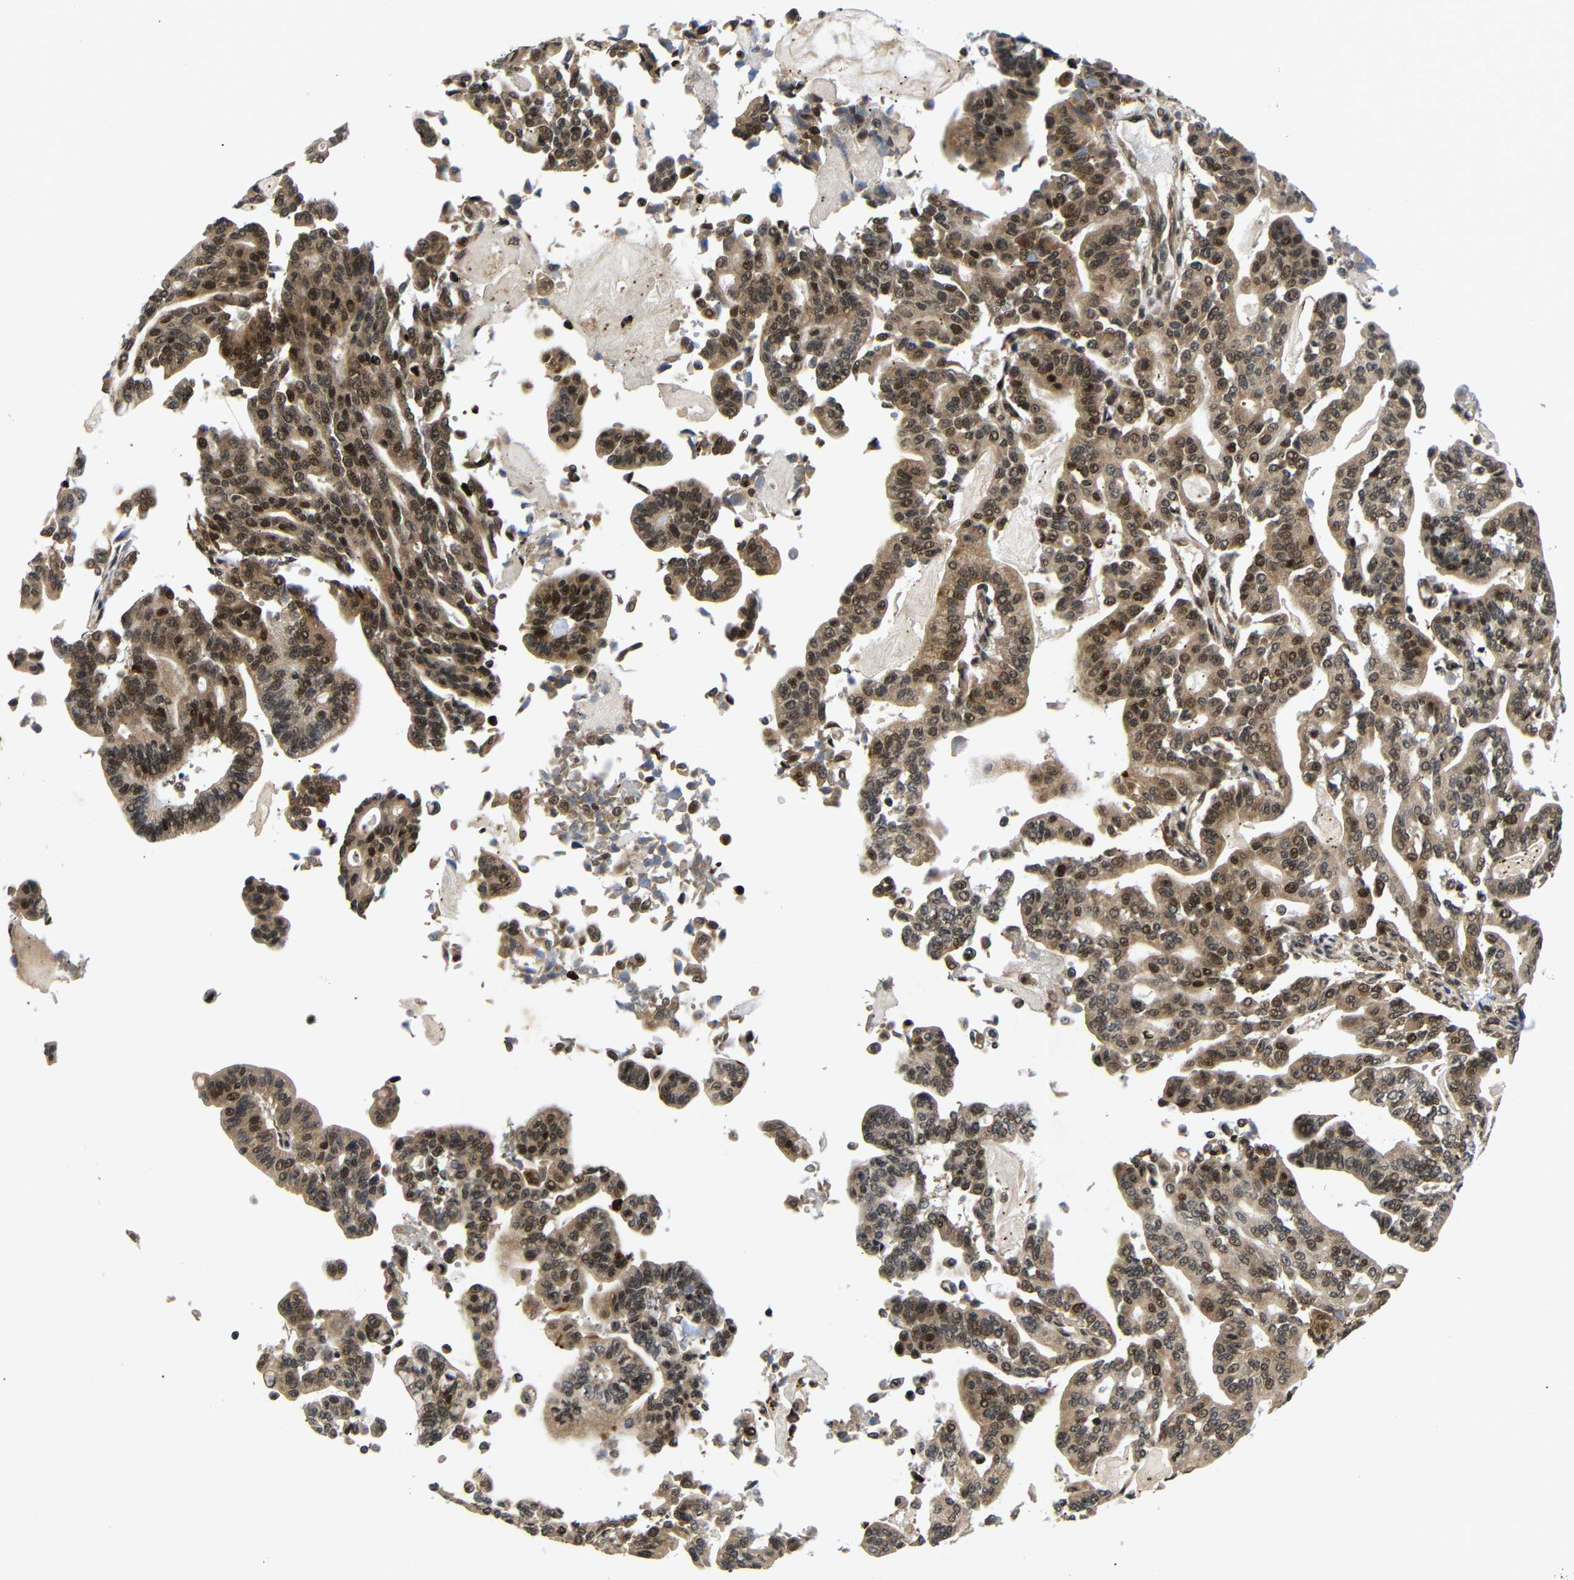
{"staining": {"intensity": "moderate", "quantity": ">75%", "location": "cytoplasmic/membranous,nuclear"}, "tissue": "pancreatic cancer", "cell_type": "Tumor cells", "image_type": "cancer", "snomed": [{"axis": "morphology", "description": "Adenocarcinoma, NOS"}, {"axis": "topography", "description": "Pancreas"}], "caption": "Human pancreatic adenocarcinoma stained with a brown dye exhibits moderate cytoplasmic/membranous and nuclear positive positivity in about >75% of tumor cells.", "gene": "KIF23", "patient": {"sex": "male", "age": 63}}